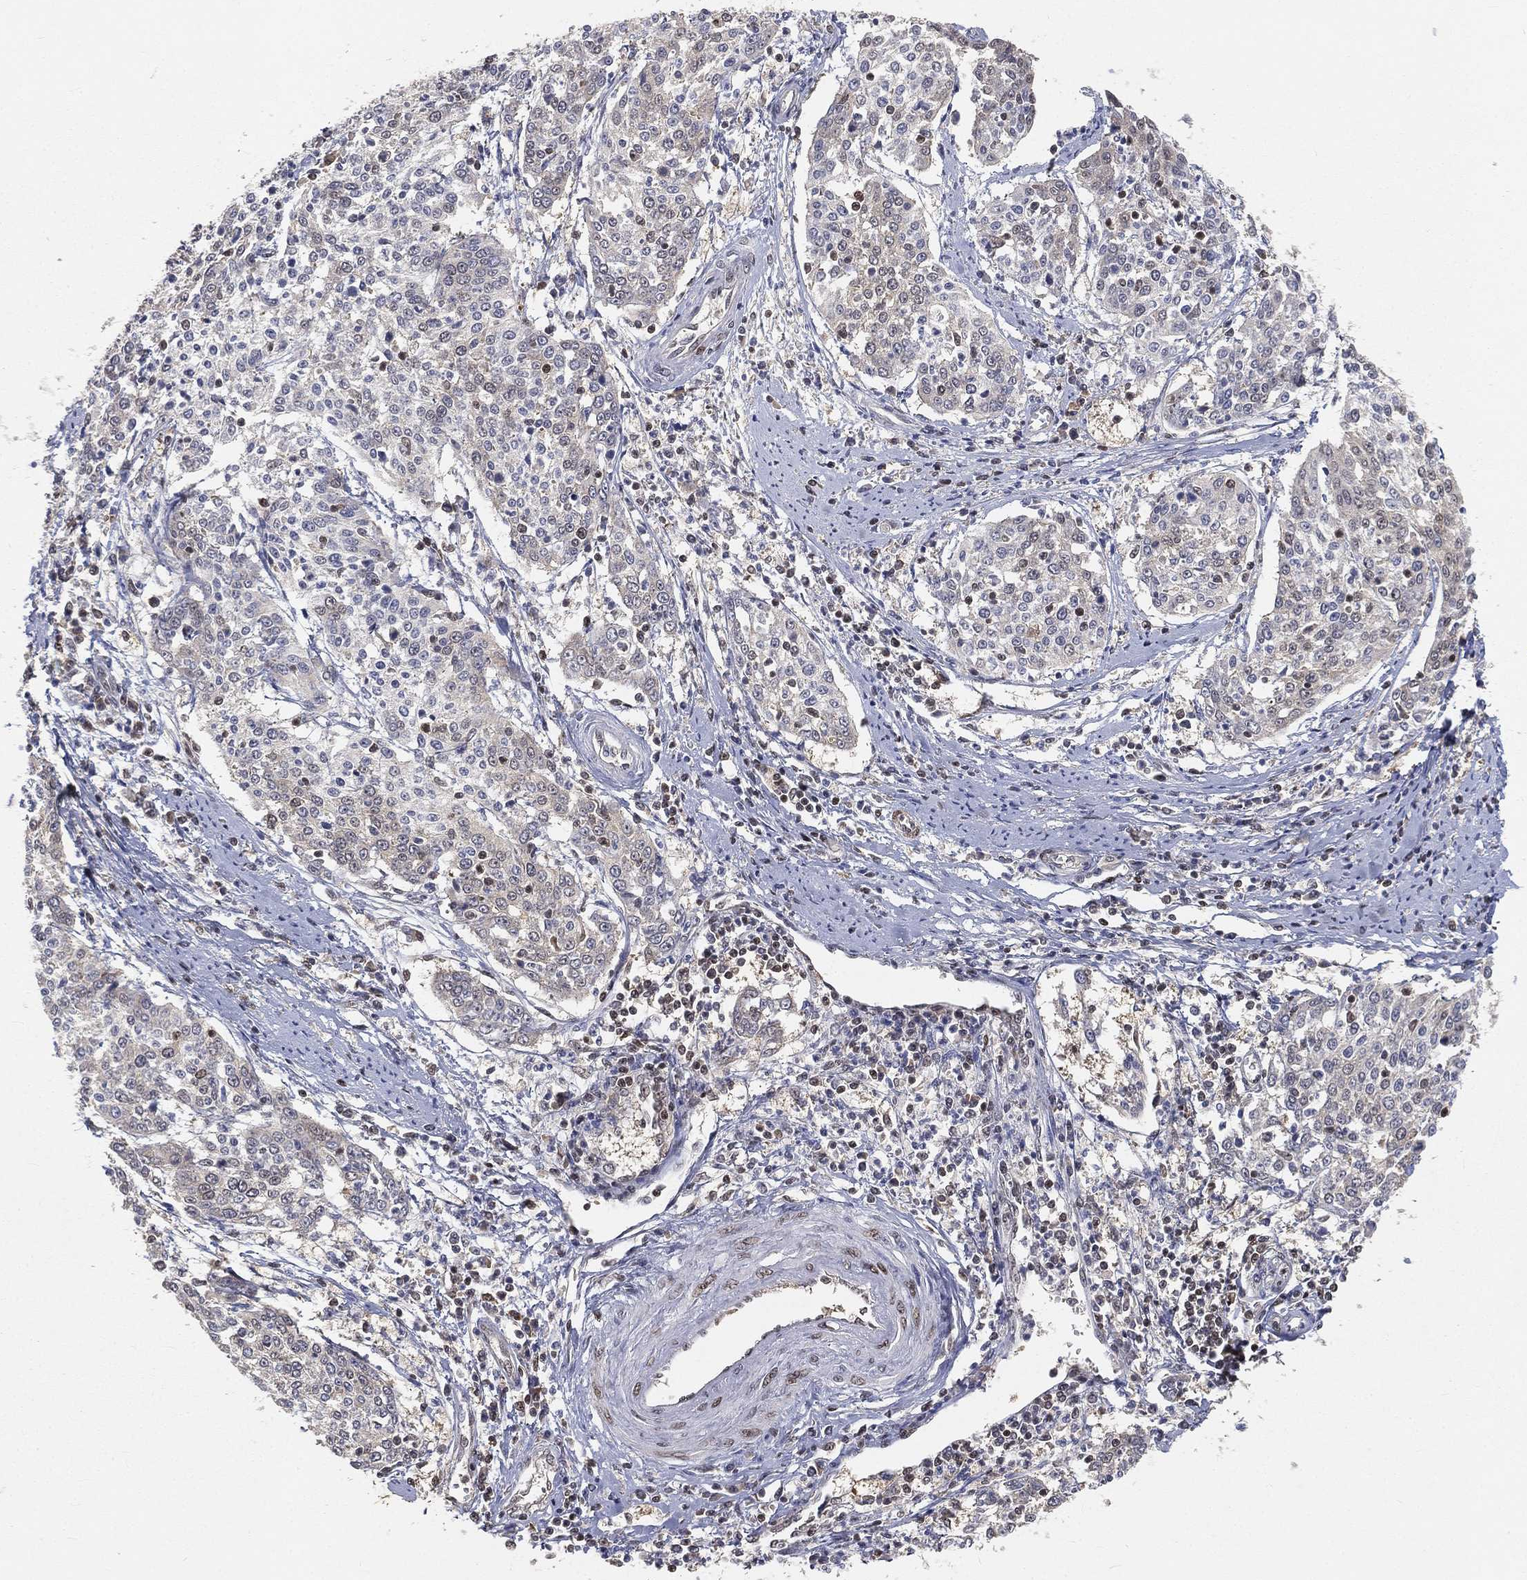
{"staining": {"intensity": "negative", "quantity": "none", "location": "none"}, "tissue": "cervical cancer", "cell_type": "Tumor cells", "image_type": "cancer", "snomed": [{"axis": "morphology", "description": "Squamous cell carcinoma, NOS"}, {"axis": "topography", "description": "Cervix"}], "caption": "Tumor cells show no significant positivity in squamous cell carcinoma (cervical).", "gene": "CRTC3", "patient": {"sex": "female", "age": 41}}